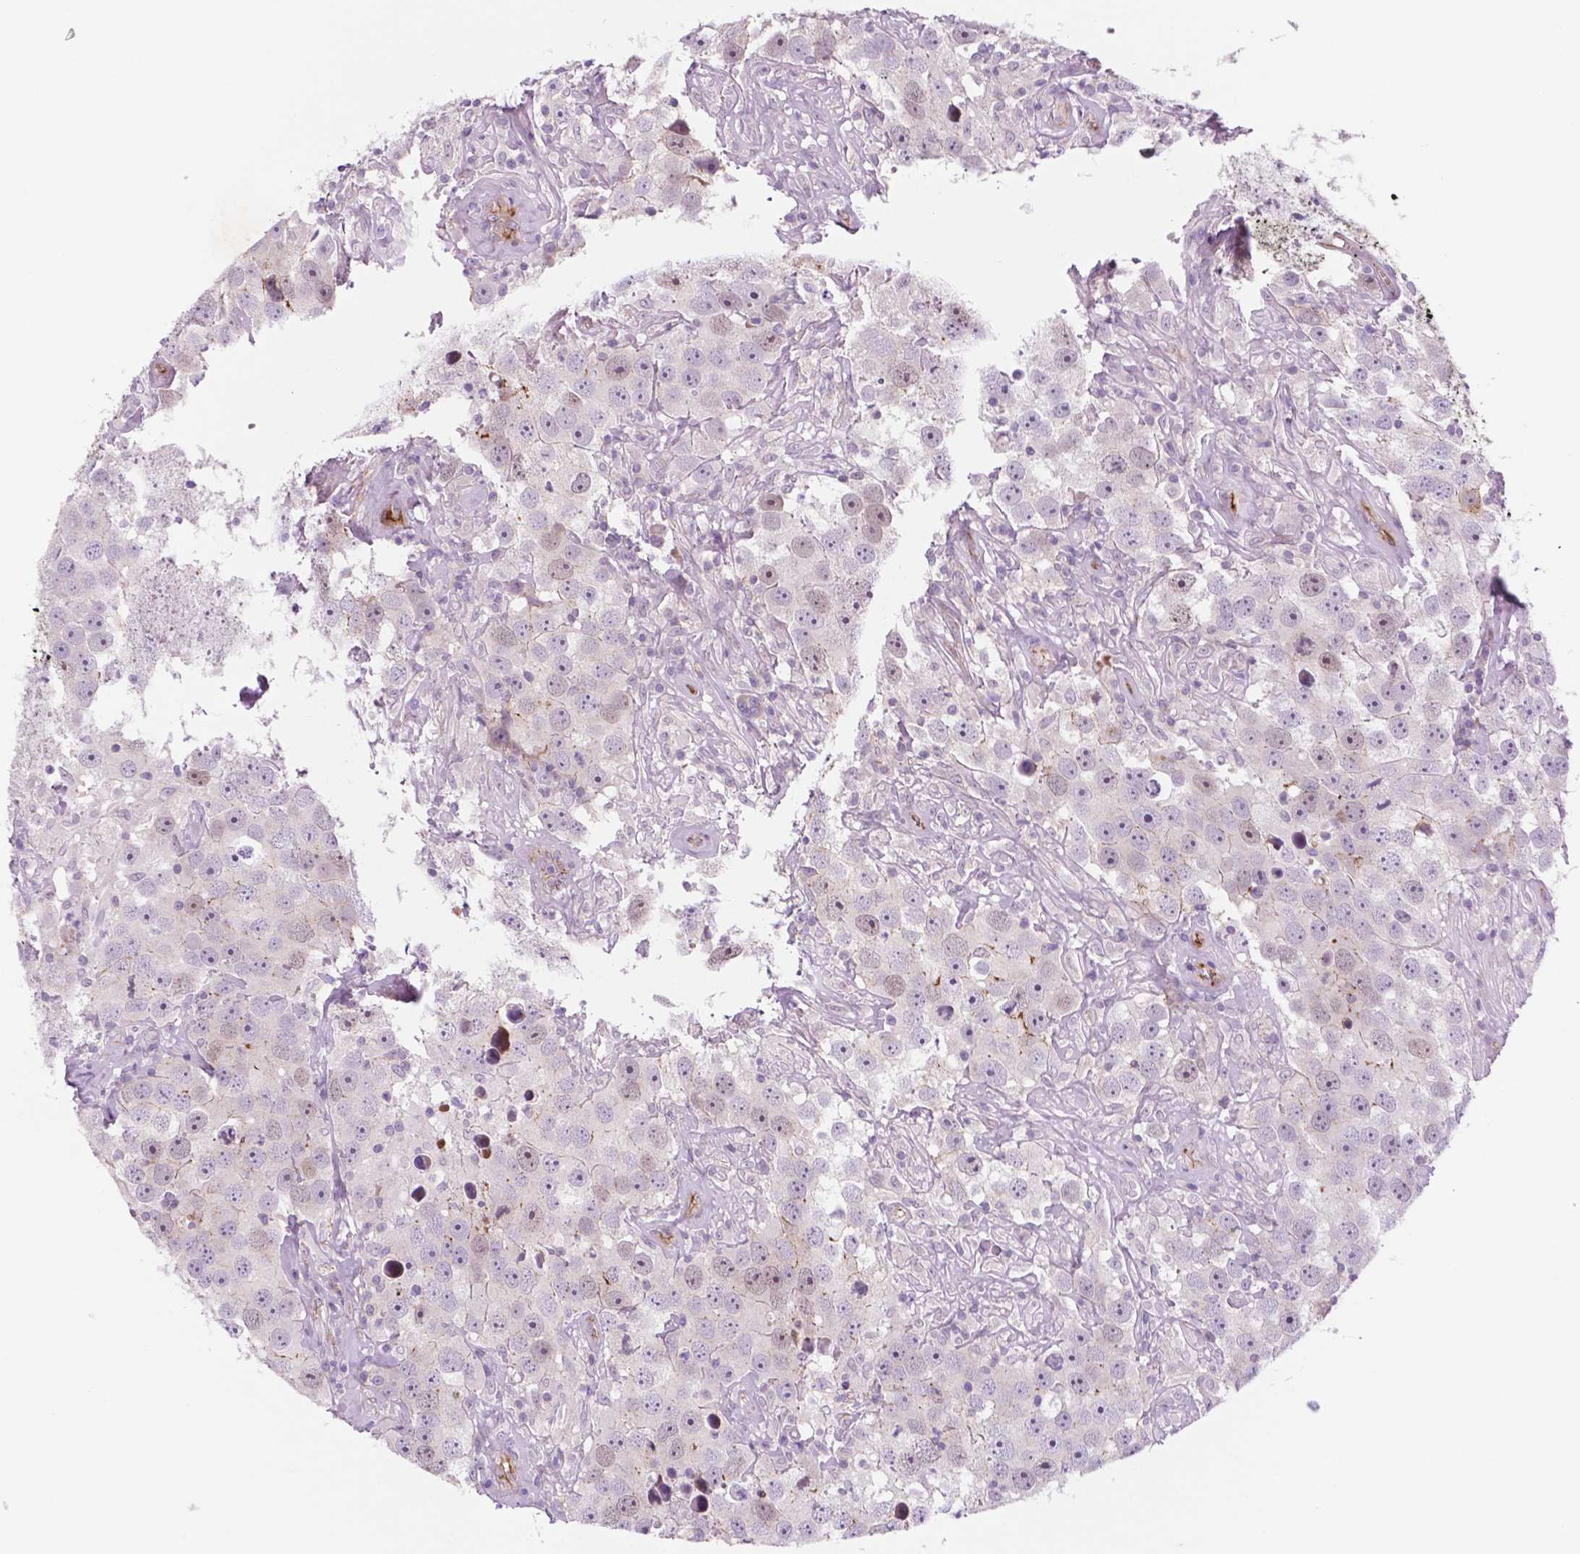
{"staining": {"intensity": "negative", "quantity": "none", "location": "none"}, "tissue": "testis cancer", "cell_type": "Tumor cells", "image_type": "cancer", "snomed": [{"axis": "morphology", "description": "Seminoma, NOS"}, {"axis": "topography", "description": "Testis"}], "caption": "DAB immunohistochemical staining of human testis cancer (seminoma) exhibits no significant positivity in tumor cells. (DAB (3,3'-diaminobenzidine) immunohistochemistry visualized using brightfield microscopy, high magnification).", "gene": "RND3", "patient": {"sex": "male", "age": 49}}